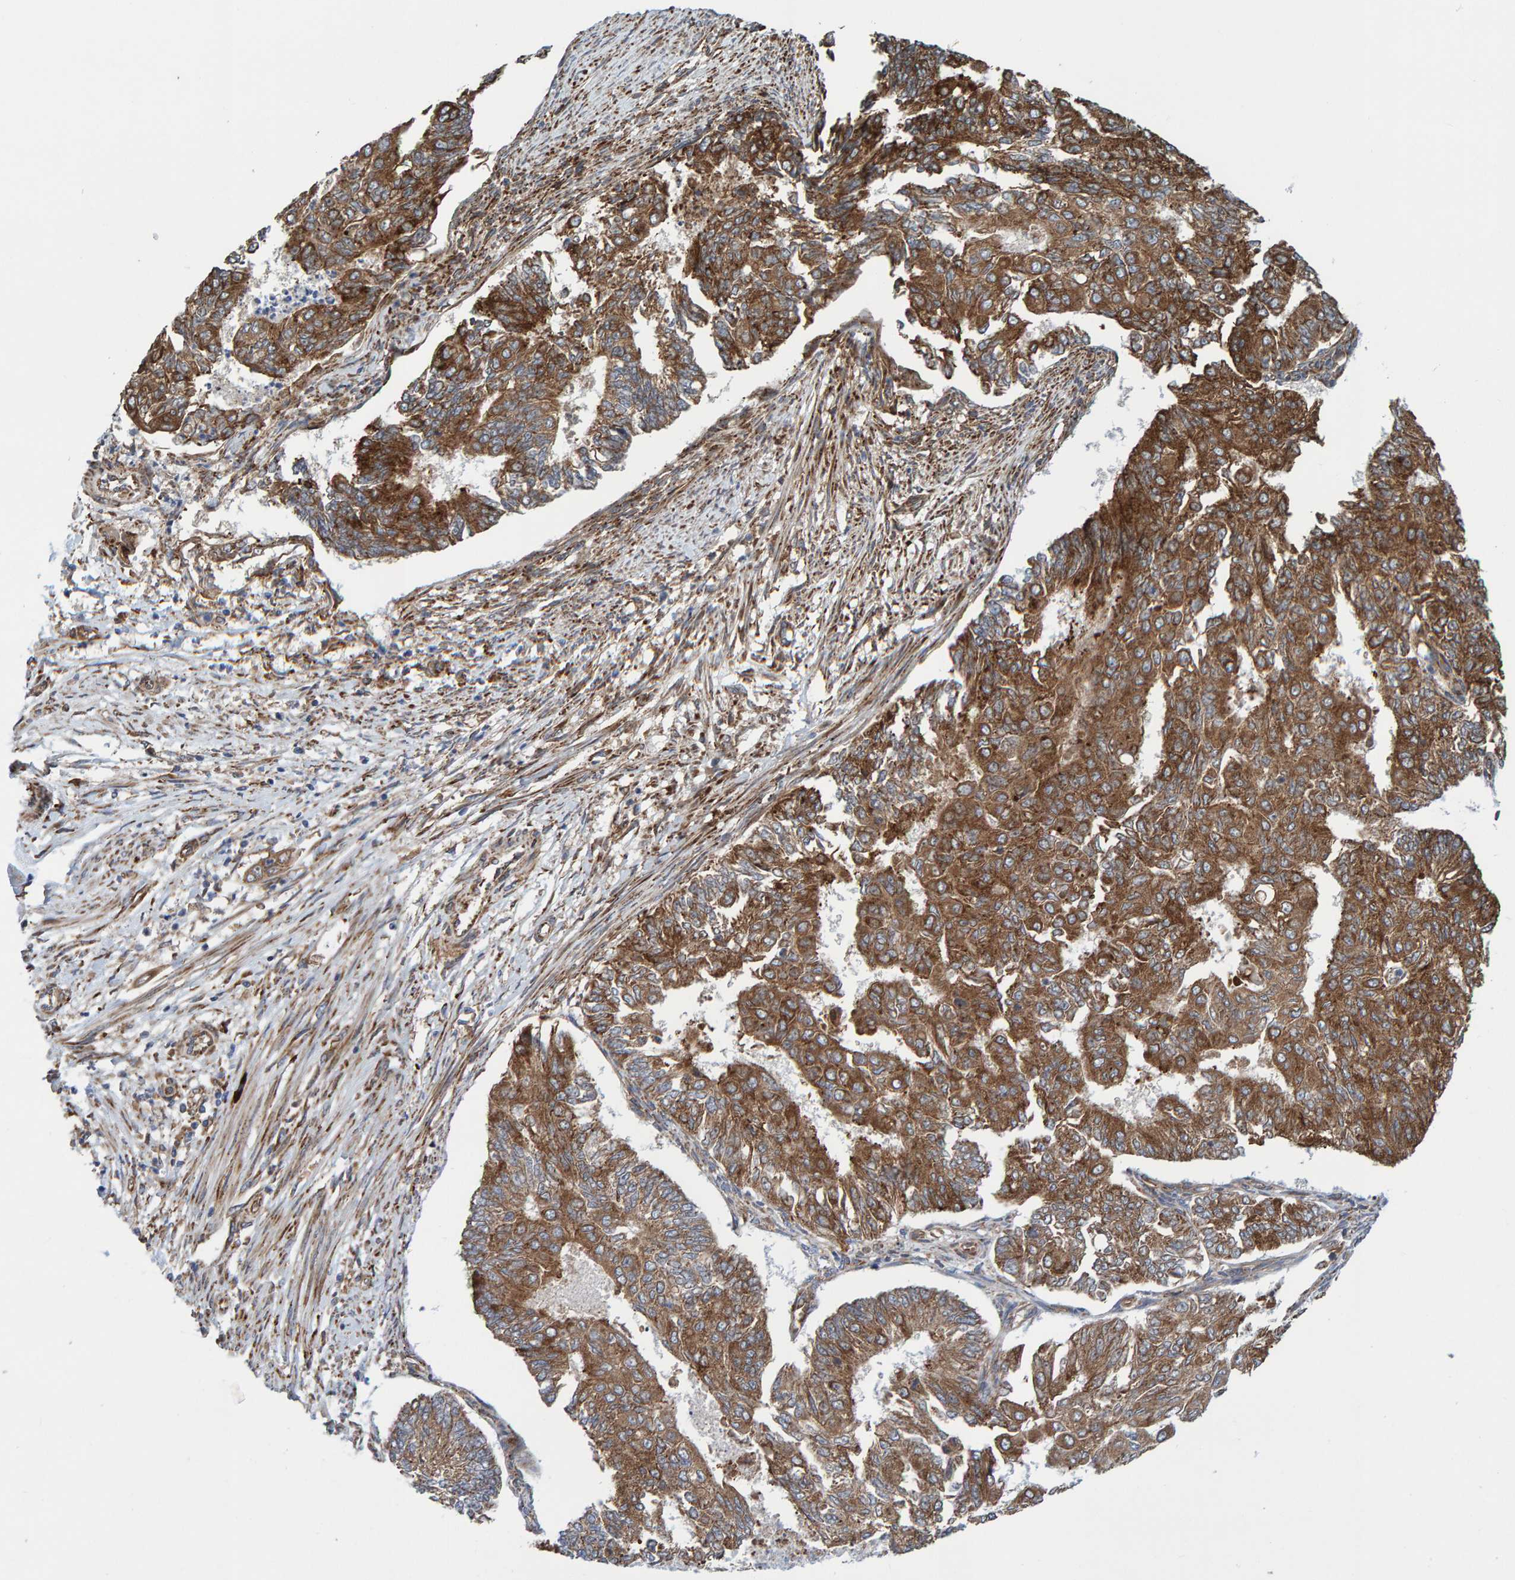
{"staining": {"intensity": "moderate", "quantity": ">75%", "location": "cytoplasmic/membranous"}, "tissue": "endometrial cancer", "cell_type": "Tumor cells", "image_type": "cancer", "snomed": [{"axis": "morphology", "description": "Adenocarcinoma, NOS"}, {"axis": "topography", "description": "Endometrium"}], "caption": "This micrograph exhibits immunohistochemistry (IHC) staining of endometrial cancer (adenocarcinoma), with medium moderate cytoplasmic/membranous expression in approximately >75% of tumor cells.", "gene": "KIAA0753", "patient": {"sex": "female", "age": 32}}